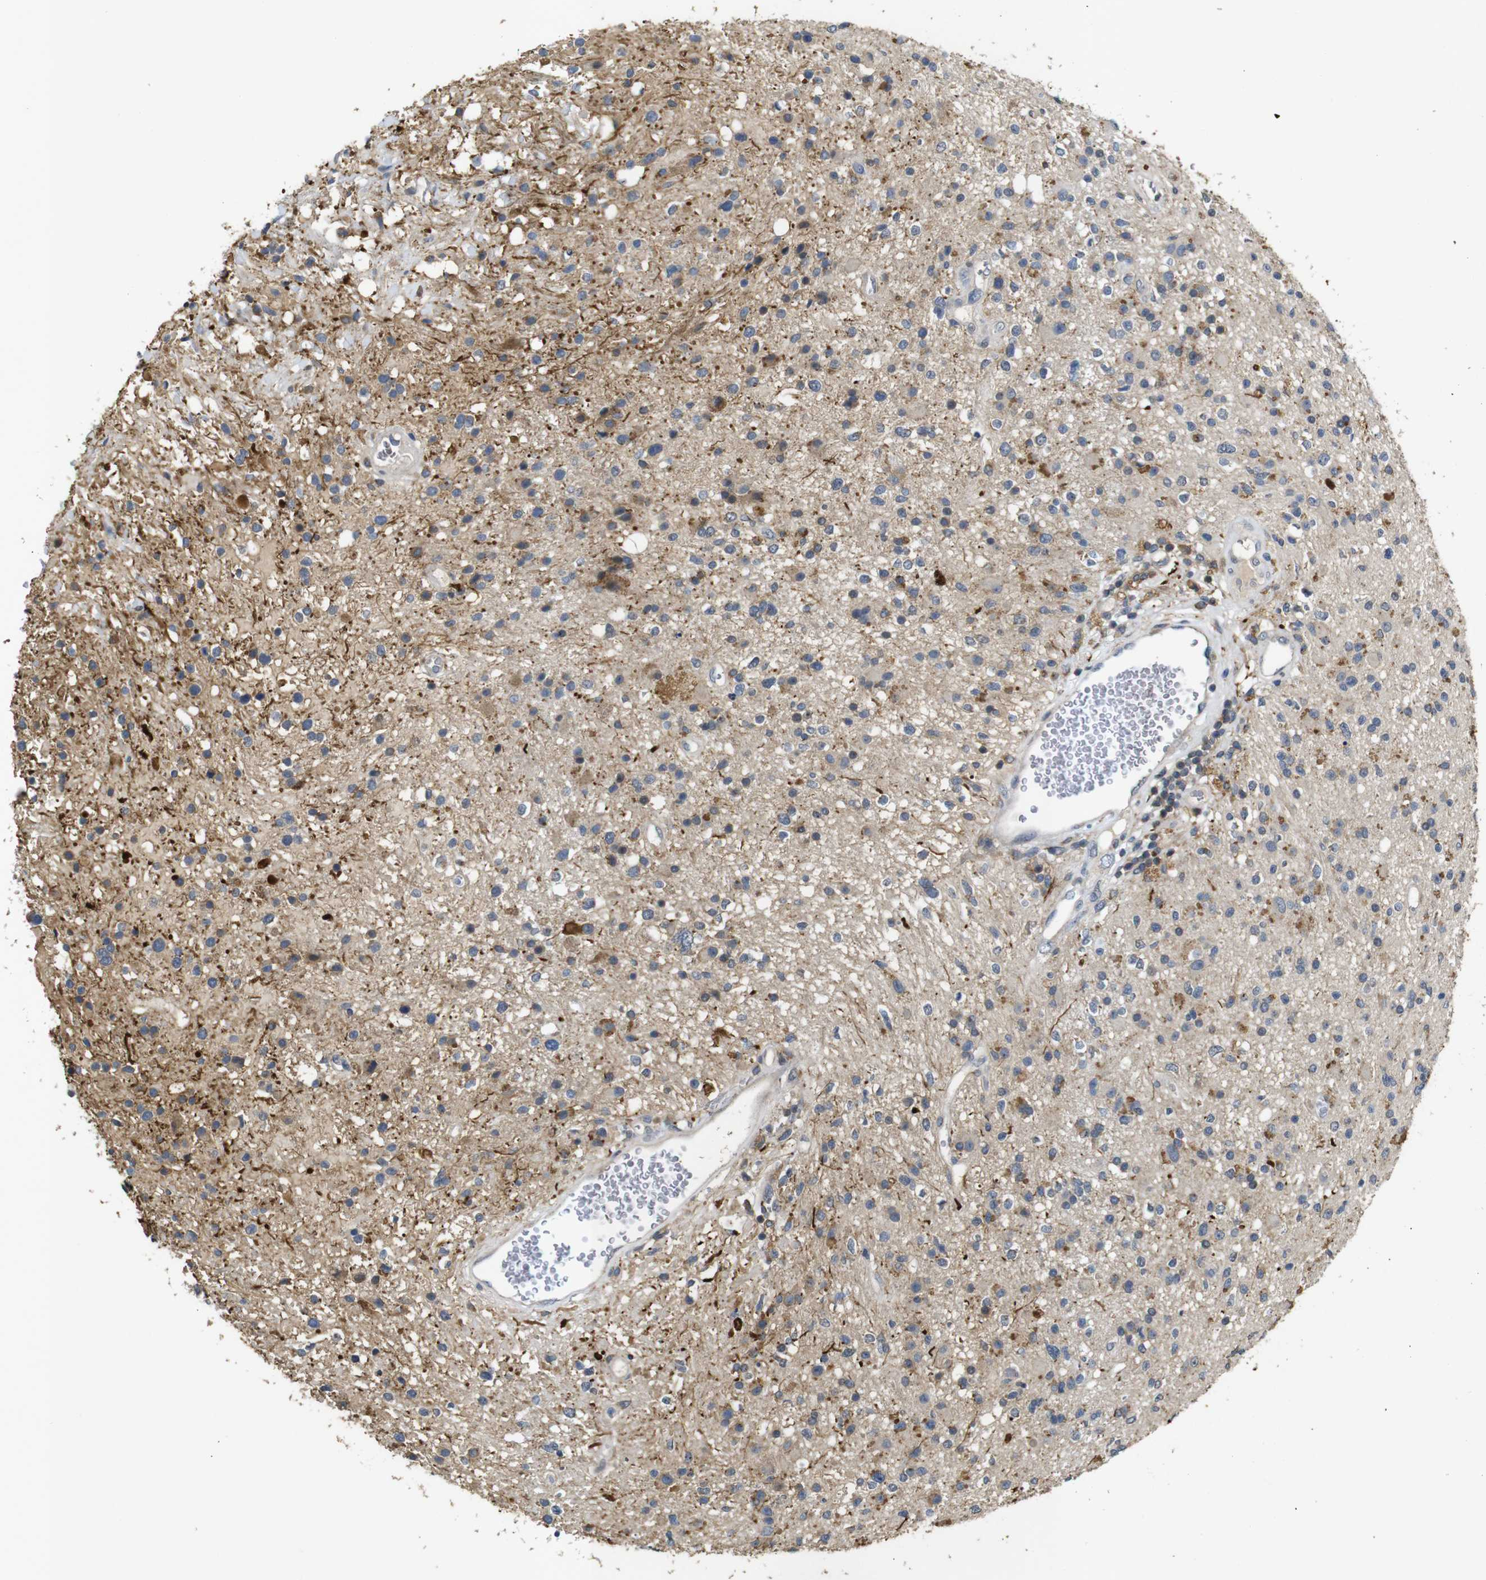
{"staining": {"intensity": "weak", "quantity": ">75%", "location": "cytoplasmic/membranous"}, "tissue": "glioma", "cell_type": "Tumor cells", "image_type": "cancer", "snomed": [{"axis": "morphology", "description": "Glioma, malignant, High grade"}, {"axis": "topography", "description": "Brain"}], "caption": "This histopathology image exhibits glioma stained with immunohistochemistry to label a protein in brown. The cytoplasmic/membranous of tumor cells show weak positivity for the protein. Nuclei are counter-stained blue.", "gene": "MAGI2", "patient": {"sex": "male", "age": 33}}